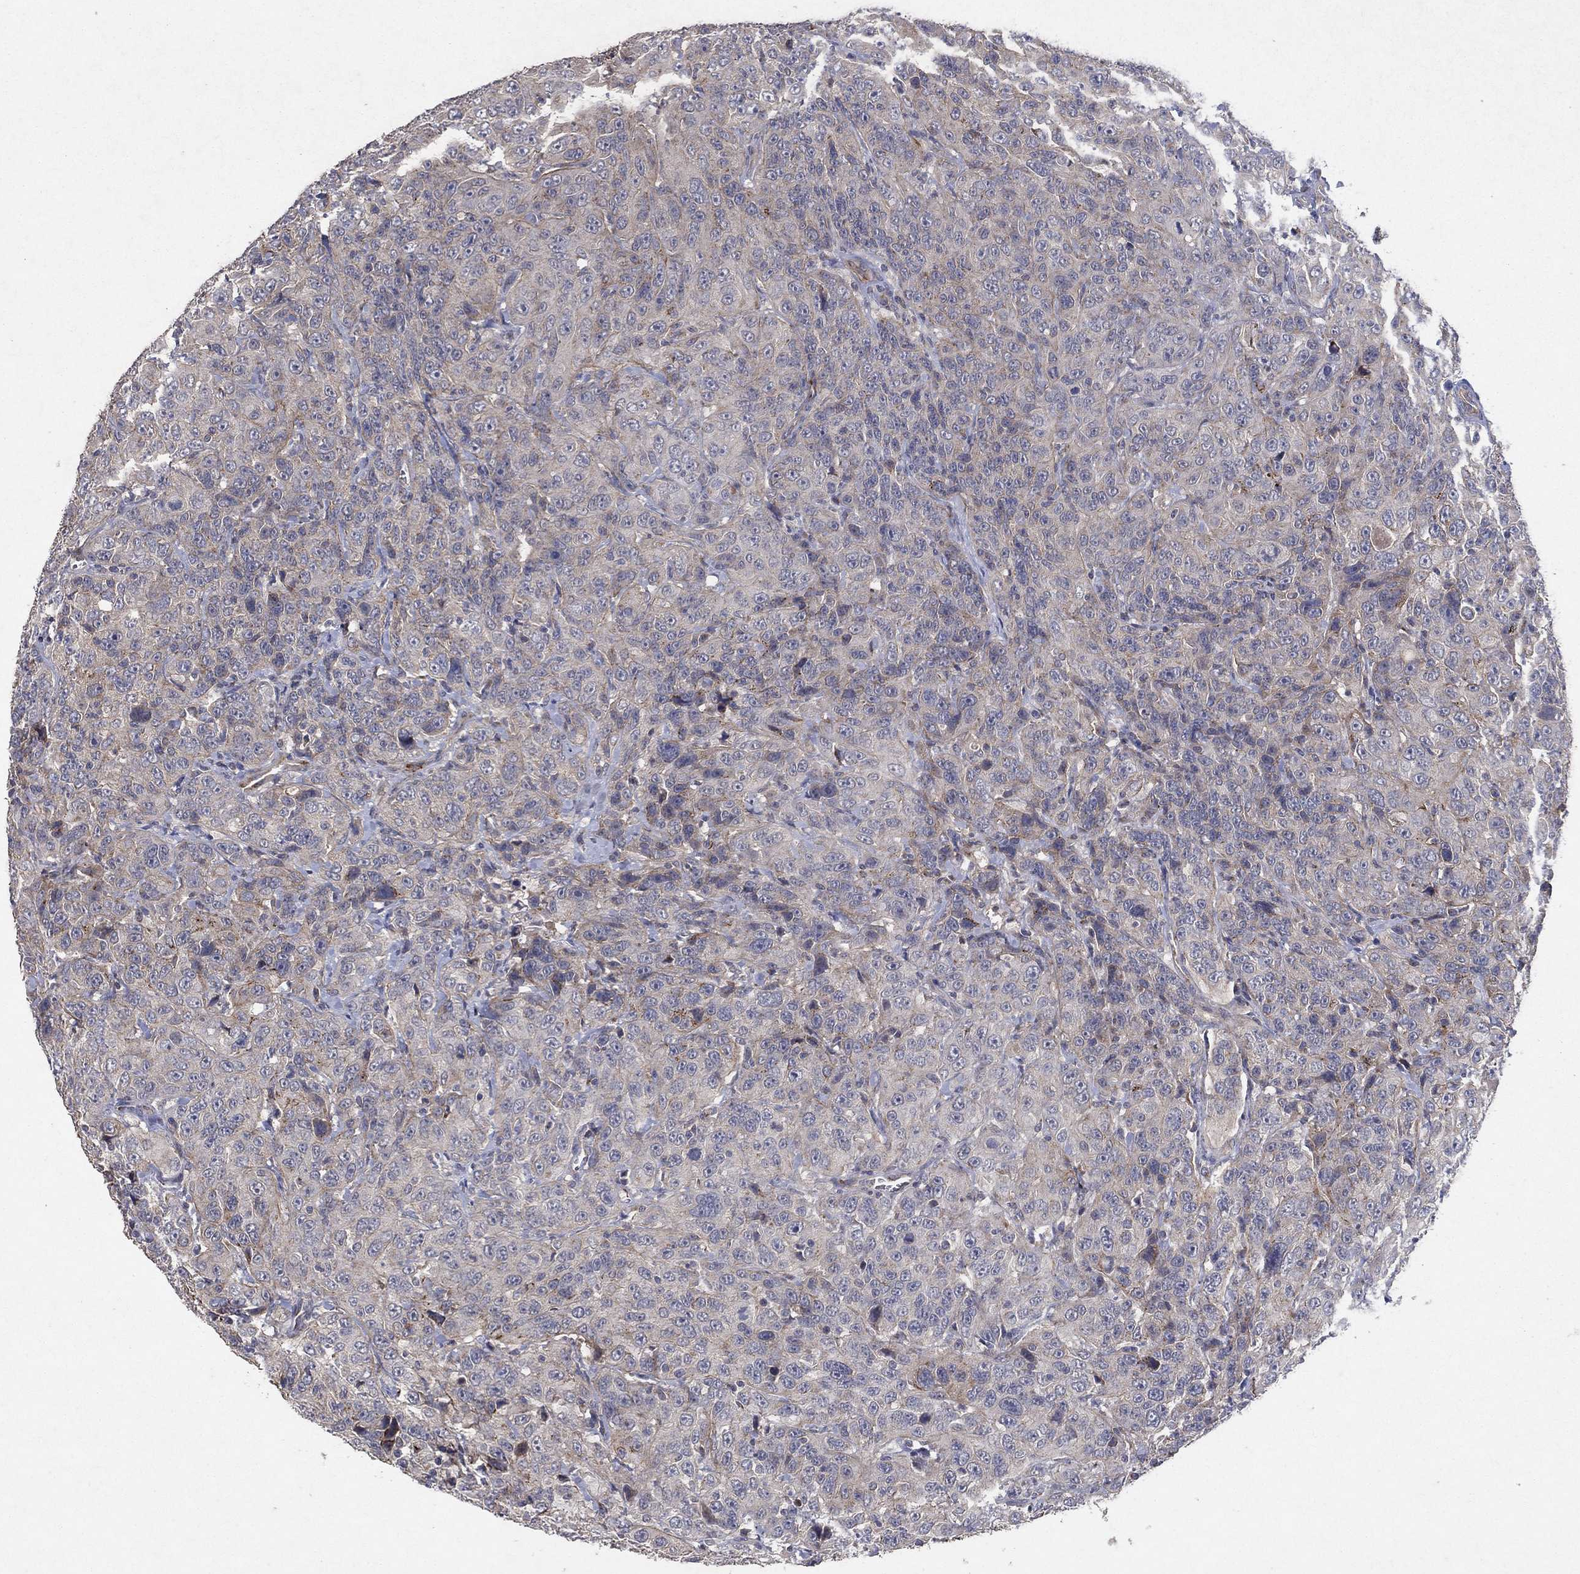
{"staining": {"intensity": "weak", "quantity": "25%-75%", "location": "cytoplasmic/membranous"}, "tissue": "urothelial cancer", "cell_type": "Tumor cells", "image_type": "cancer", "snomed": [{"axis": "morphology", "description": "Urothelial carcinoma, NOS"}, {"axis": "morphology", "description": "Urothelial carcinoma, High grade"}, {"axis": "topography", "description": "Urinary bladder"}], "caption": "The image displays a brown stain indicating the presence of a protein in the cytoplasmic/membranous of tumor cells in urothelial cancer.", "gene": "FRG1", "patient": {"sex": "female", "age": 73}}